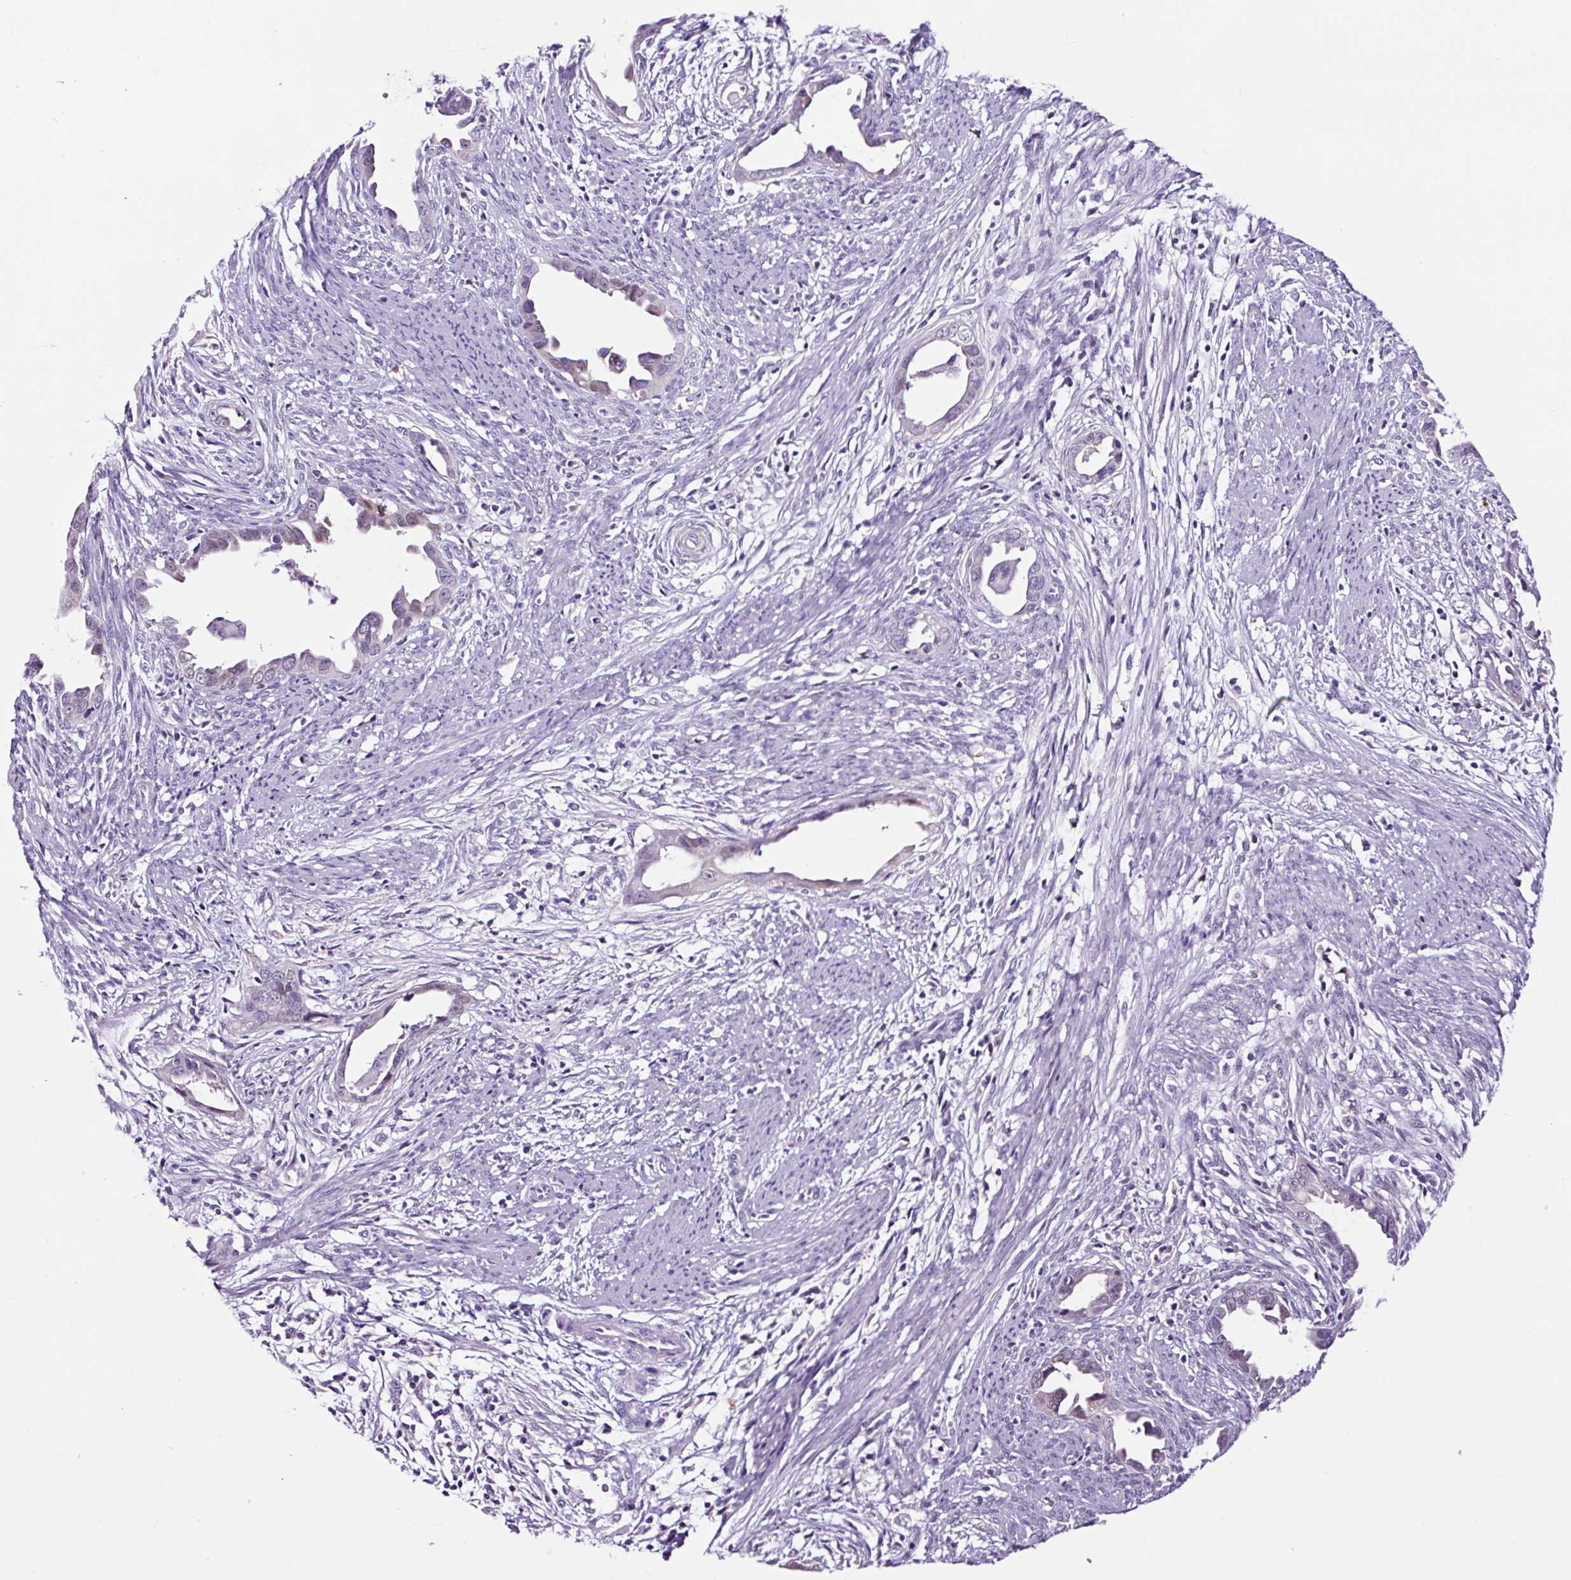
{"staining": {"intensity": "negative", "quantity": "none", "location": "none"}, "tissue": "endometrial cancer", "cell_type": "Tumor cells", "image_type": "cancer", "snomed": [{"axis": "morphology", "description": "Adenocarcinoma, NOS"}, {"axis": "topography", "description": "Endometrium"}], "caption": "The immunohistochemistry image has no significant positivity in tumor cells of endometrial cancer tissue. (Stains: DAB (3,3'-diaminobenzidine) immunohistochemistry with hematoxylin counter stain, Microscopy: brightfield microscopy at high magnification).", "gene": "TAFA3", "patient": {"sex": "female", "age": 57}}